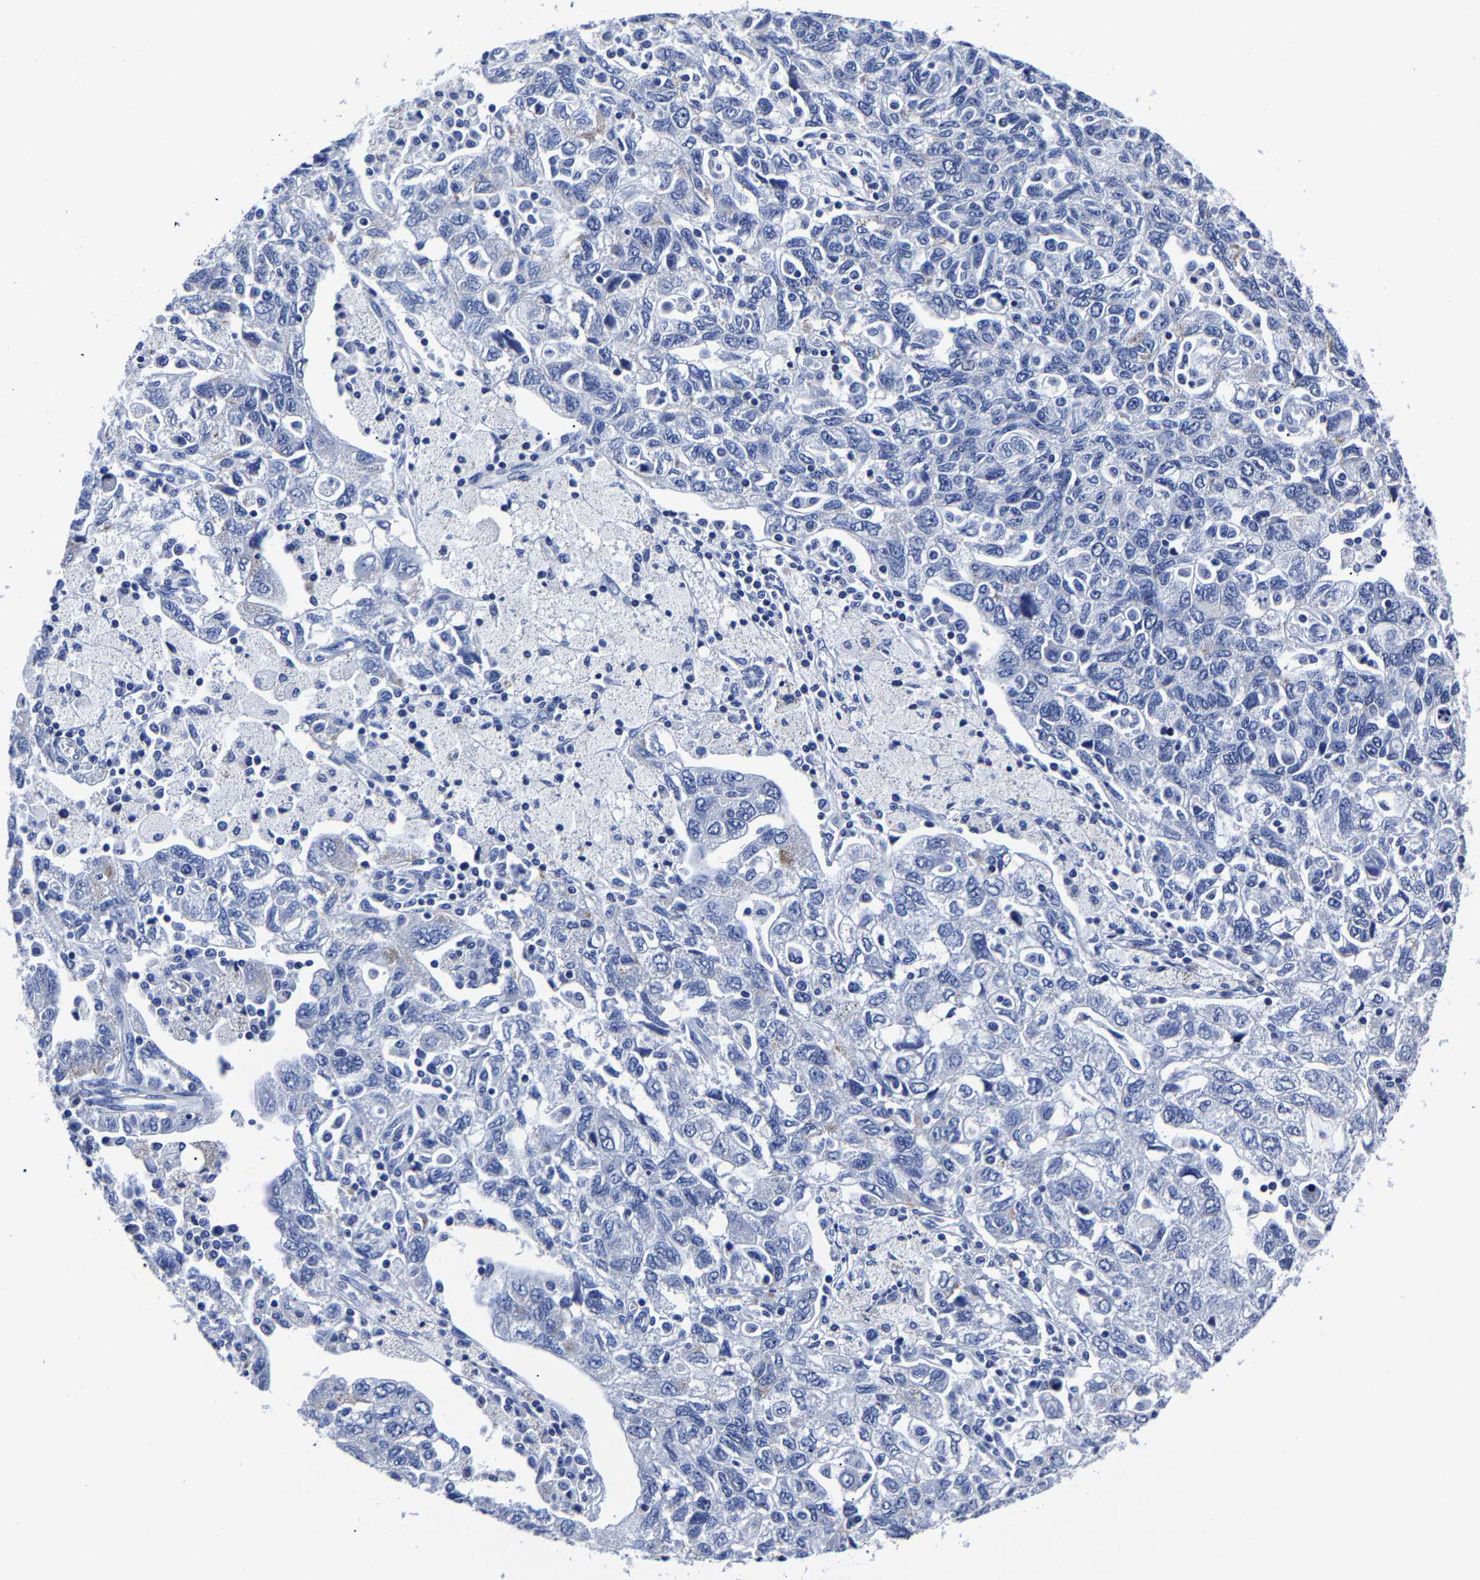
{"staining": {"intensity": "negative", "quantity": "none", "location": "none"}, "tissue": "ovarian cancer", "cell_type": "Tumor cells", "image_type": "cancer", "snomed": [{"axis": "morphology", "description": "Carcinoma, NOS"}, {"axis": "morphology", "description": "Cystadenocarcinoma, serous, NOS"}, {"axis": "topography", "description": "Ovary"}], "caption": "DAB (3,3'-diaminobenzidine) immunohistochemical staining of human ovarian cancer (carcinoma) shows no significant staining in tumor cells.", "gene": "CPA2", "patient": {"sex": "female", "age": 69}}